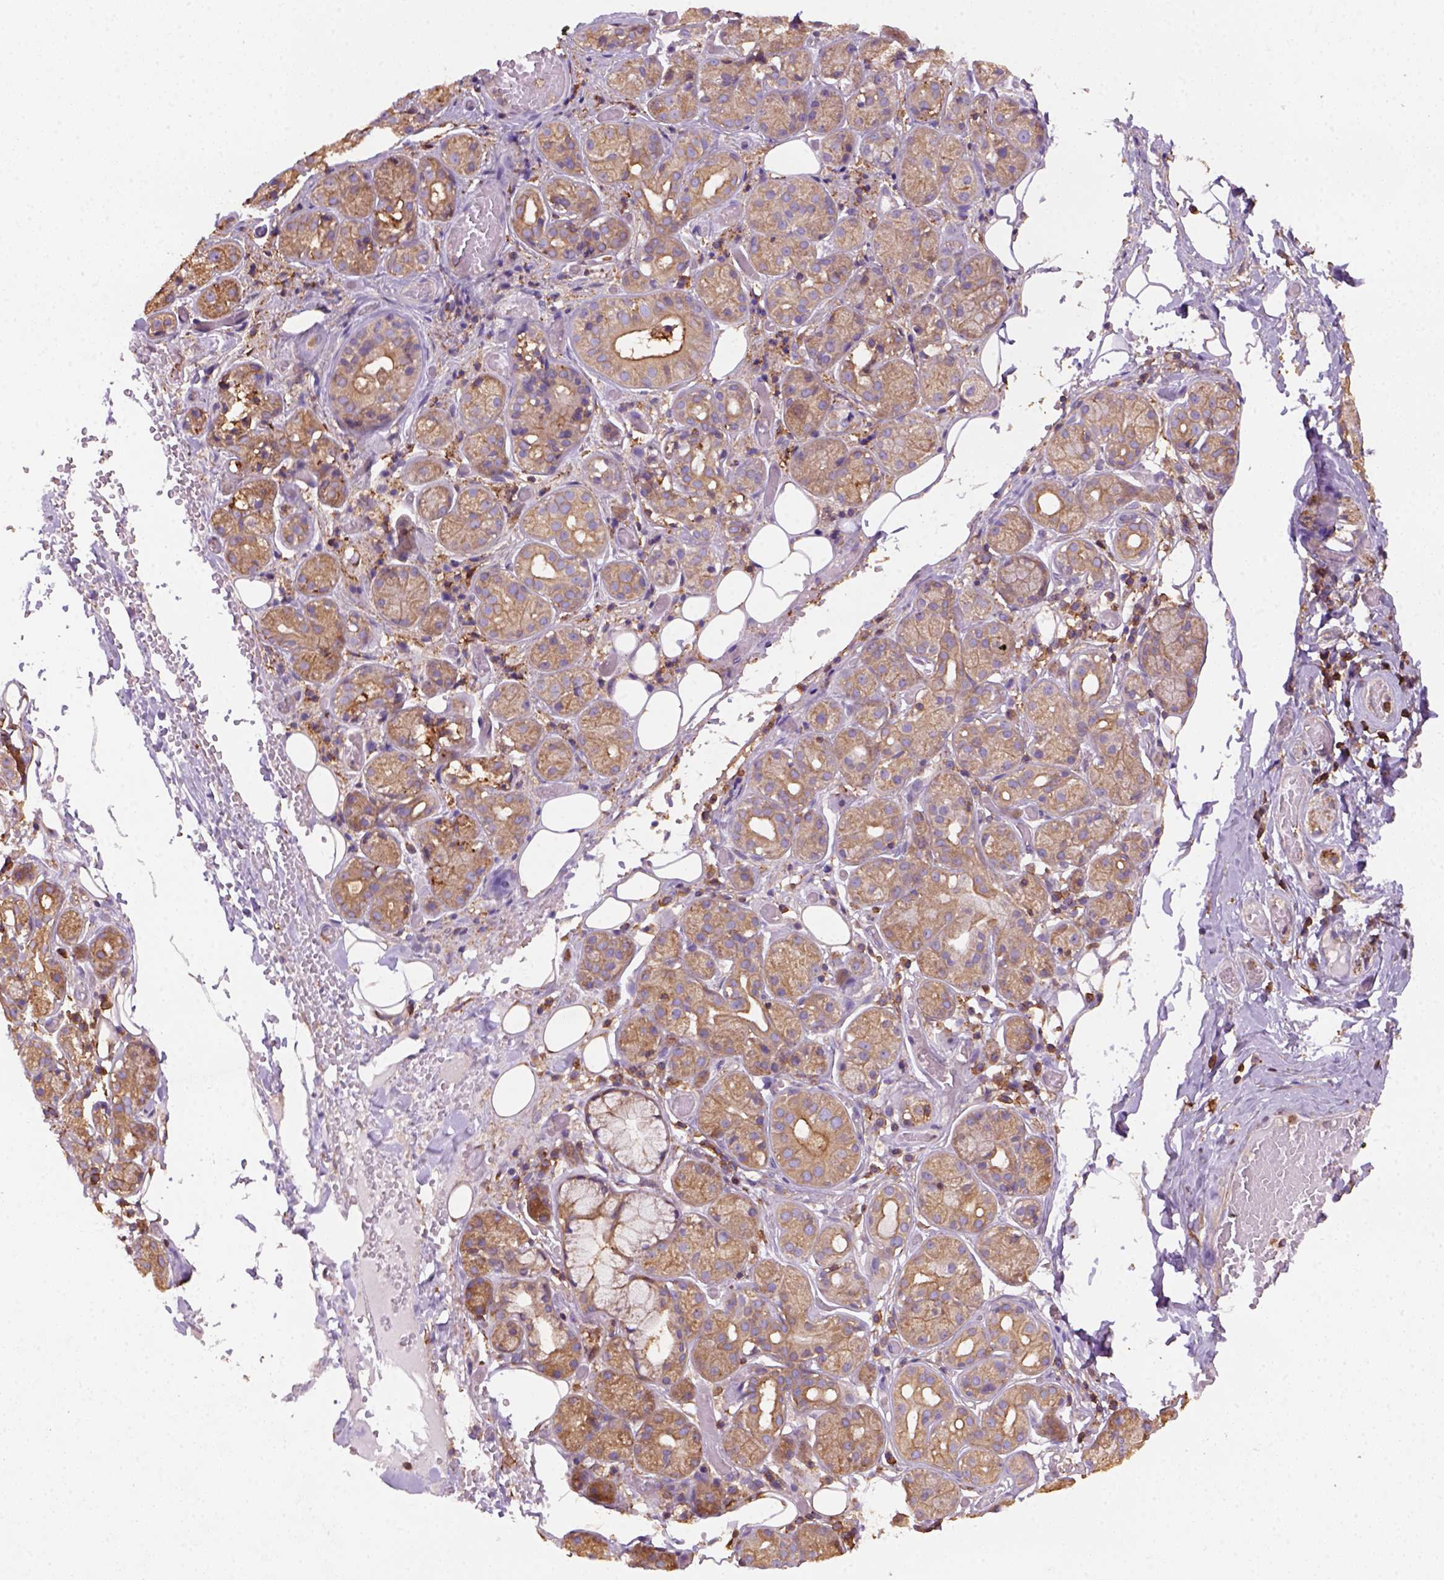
{"staining": {"intensity": "moderate", "quantity": ">75%", "location": "cytoplasmic/membranous"}, "tissue": "salivary gland", "cell_type": "Glandular cells", "image_type": "normal", "snomed": [{"axis": "morphology", "description": "Normal tissue, NOS"}, {"axis": "topography", "description": "Salivary gland"}, {"axis": "topography", "description": "Peripheral nerve tissue"}], "caption": "Normal salivary gland reveals moderate cytoplasmic/membranous expression in approximately >75% of glandular cells The staining is performed using DAB brown chromogen to label protein expression. The nuclei are counter-stained blue using hematoxylin..", "gene": "GPRC5D", "patient": {"sex": "male", "age": 71}}